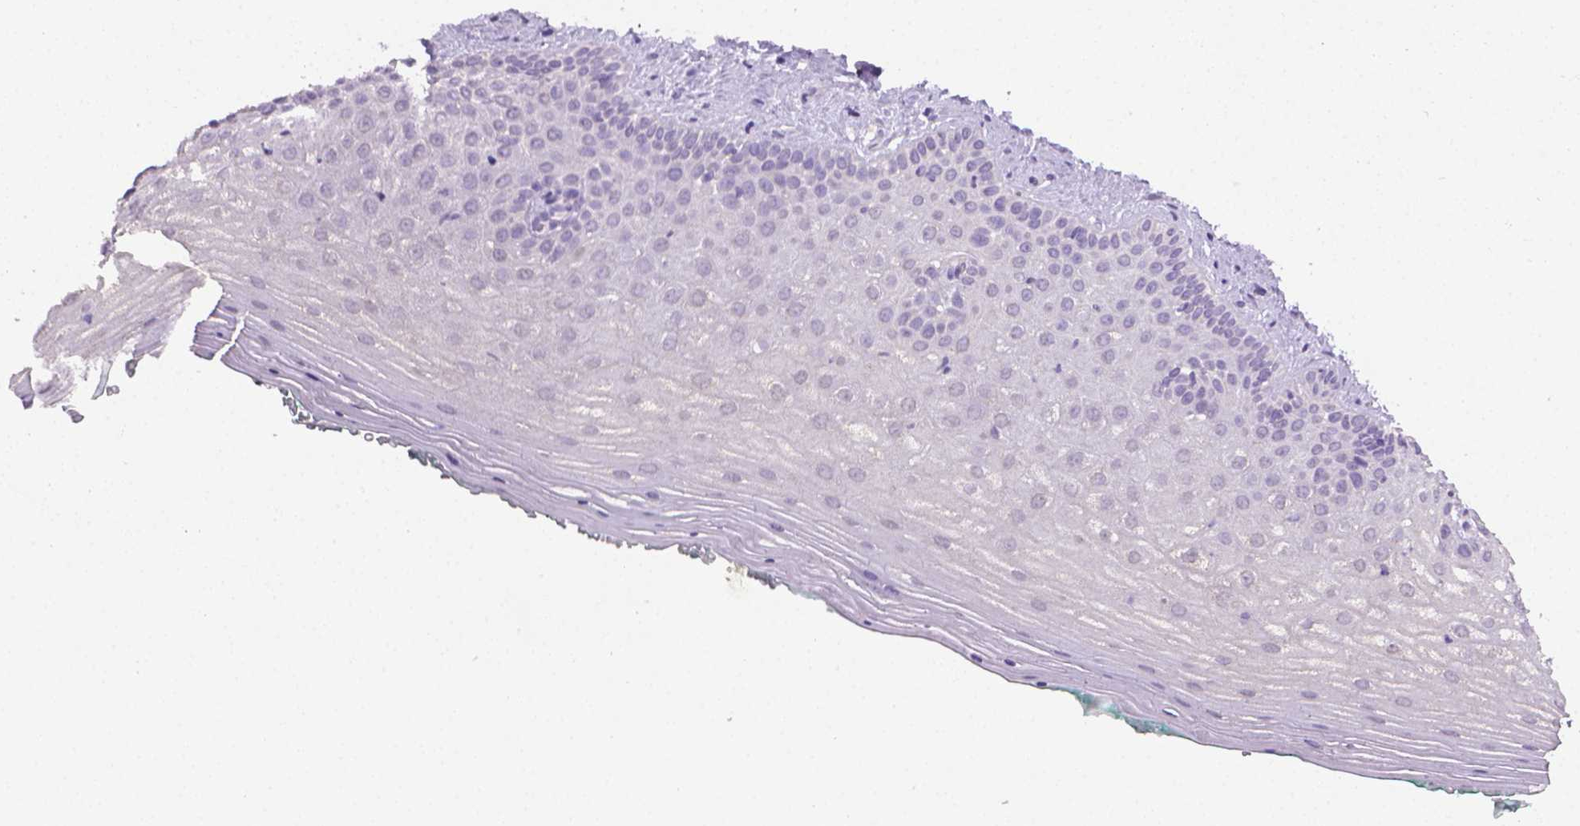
{"staining": {"intensity": "negative", "quantity": "none", "location": "none"}, "tissue": "vagina", "cell_type": "Squamous epithelial cells", "image_type": "normal", "snomed": [{"axis": "morphology", "description": "Normal tissue, NOS"}, {"axis": "topography", "description": "Vagina"}], "caption": "A micrograph of human vagina is negative for staining in squamous epithelial cells. (DAB (3,3'-diaminobenzidine) immunohistochemistry, high magnification).", "gene": "CDKN2D", "patient": {"sex": "female", "age": 45}}